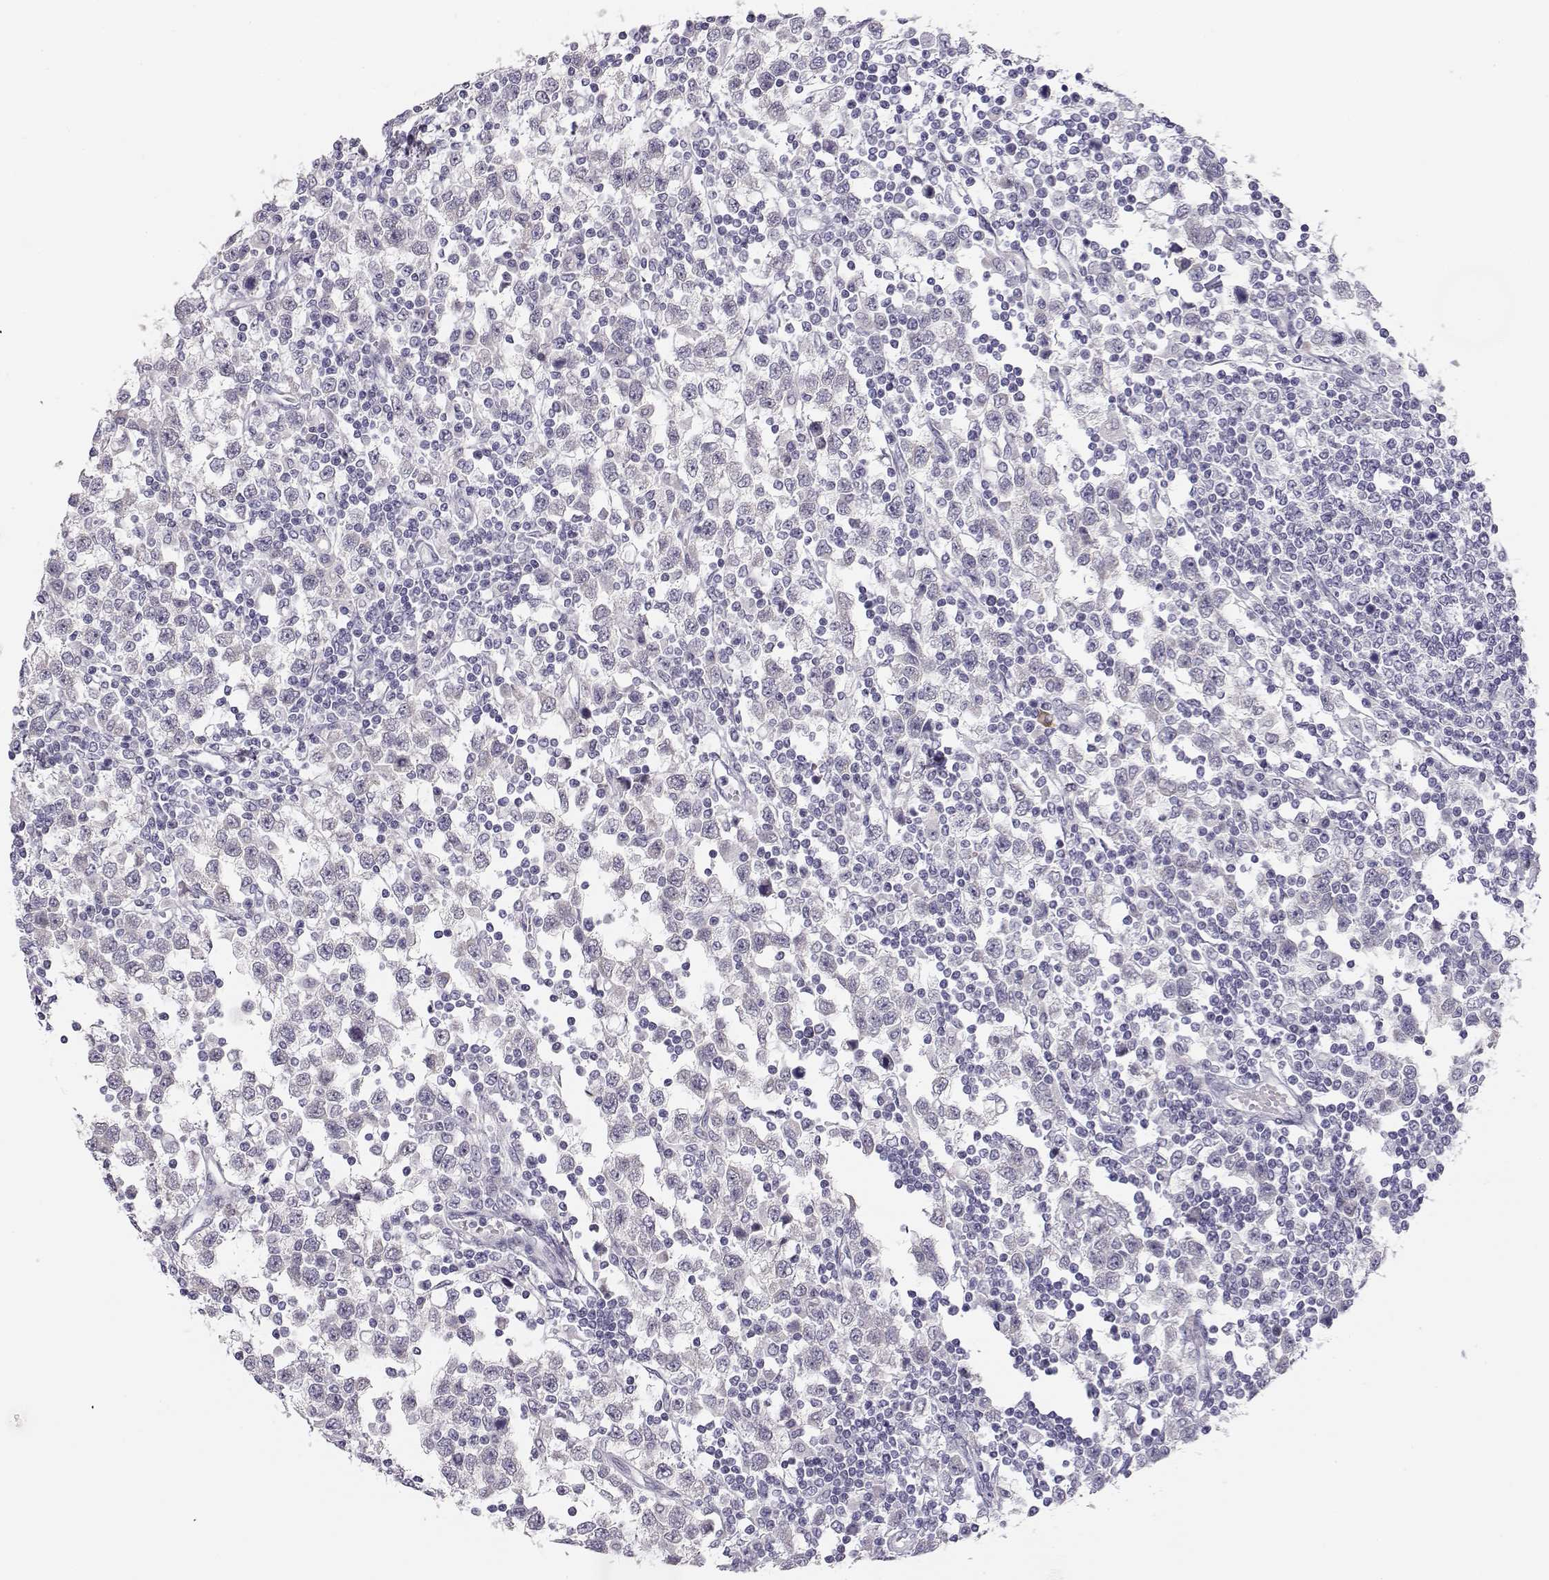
{"staining": {"intensity": "negative", "quantity": "none", "location": "none"}, "tissue": "testis cancer", "cell_type": "Tumor cells", "image_type": "cancer", "snomed": [{"axis": "morphology", "description": "Seminoma, NOS"}, {"axis": "topography", "description": "Testis"}], "caption": "Tumor cells show no significant protein staining in testis cancer (seminoma).", "gene": "TTC26", "patient": {"sex": "male", "age": 34}}